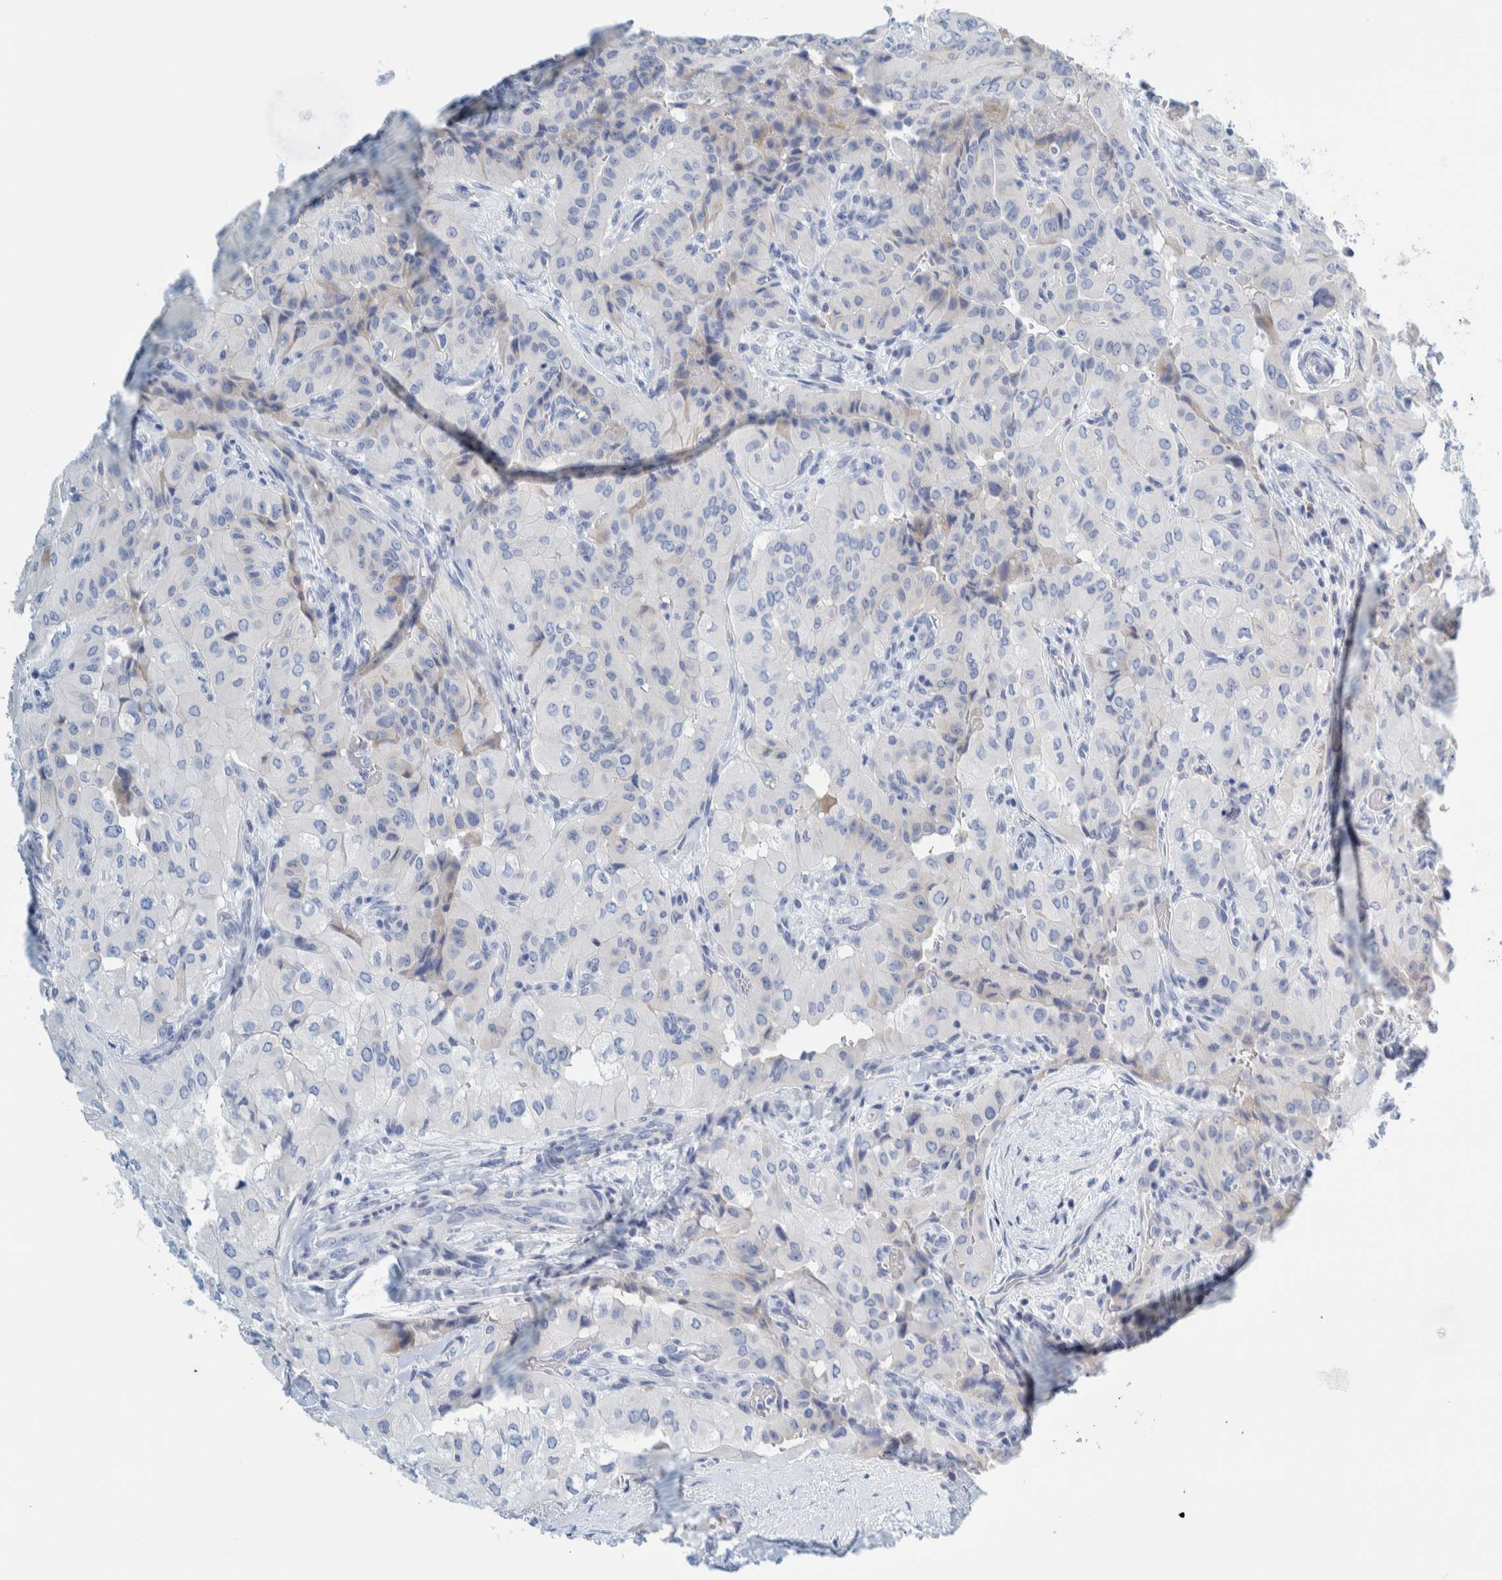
{"staining": {"intensity": "negative", "quantity": "none", "location": "none"}, "tissue": "thyroid cancer", "cell_type": "Tumor cells", "image_type": "cancer", "snomed": [{"axis": "morphology", "description": "Papillary adenocarcinoma, NOS"}, {"axis": "topography", "description": "Thyroid gland"}], "caption": "This is an IHC photomicrograph of human thyroid cancer. There is no positivity in tumor cells.", "gene": "MOG", "patient": {"sex": "female", "age": 59}}